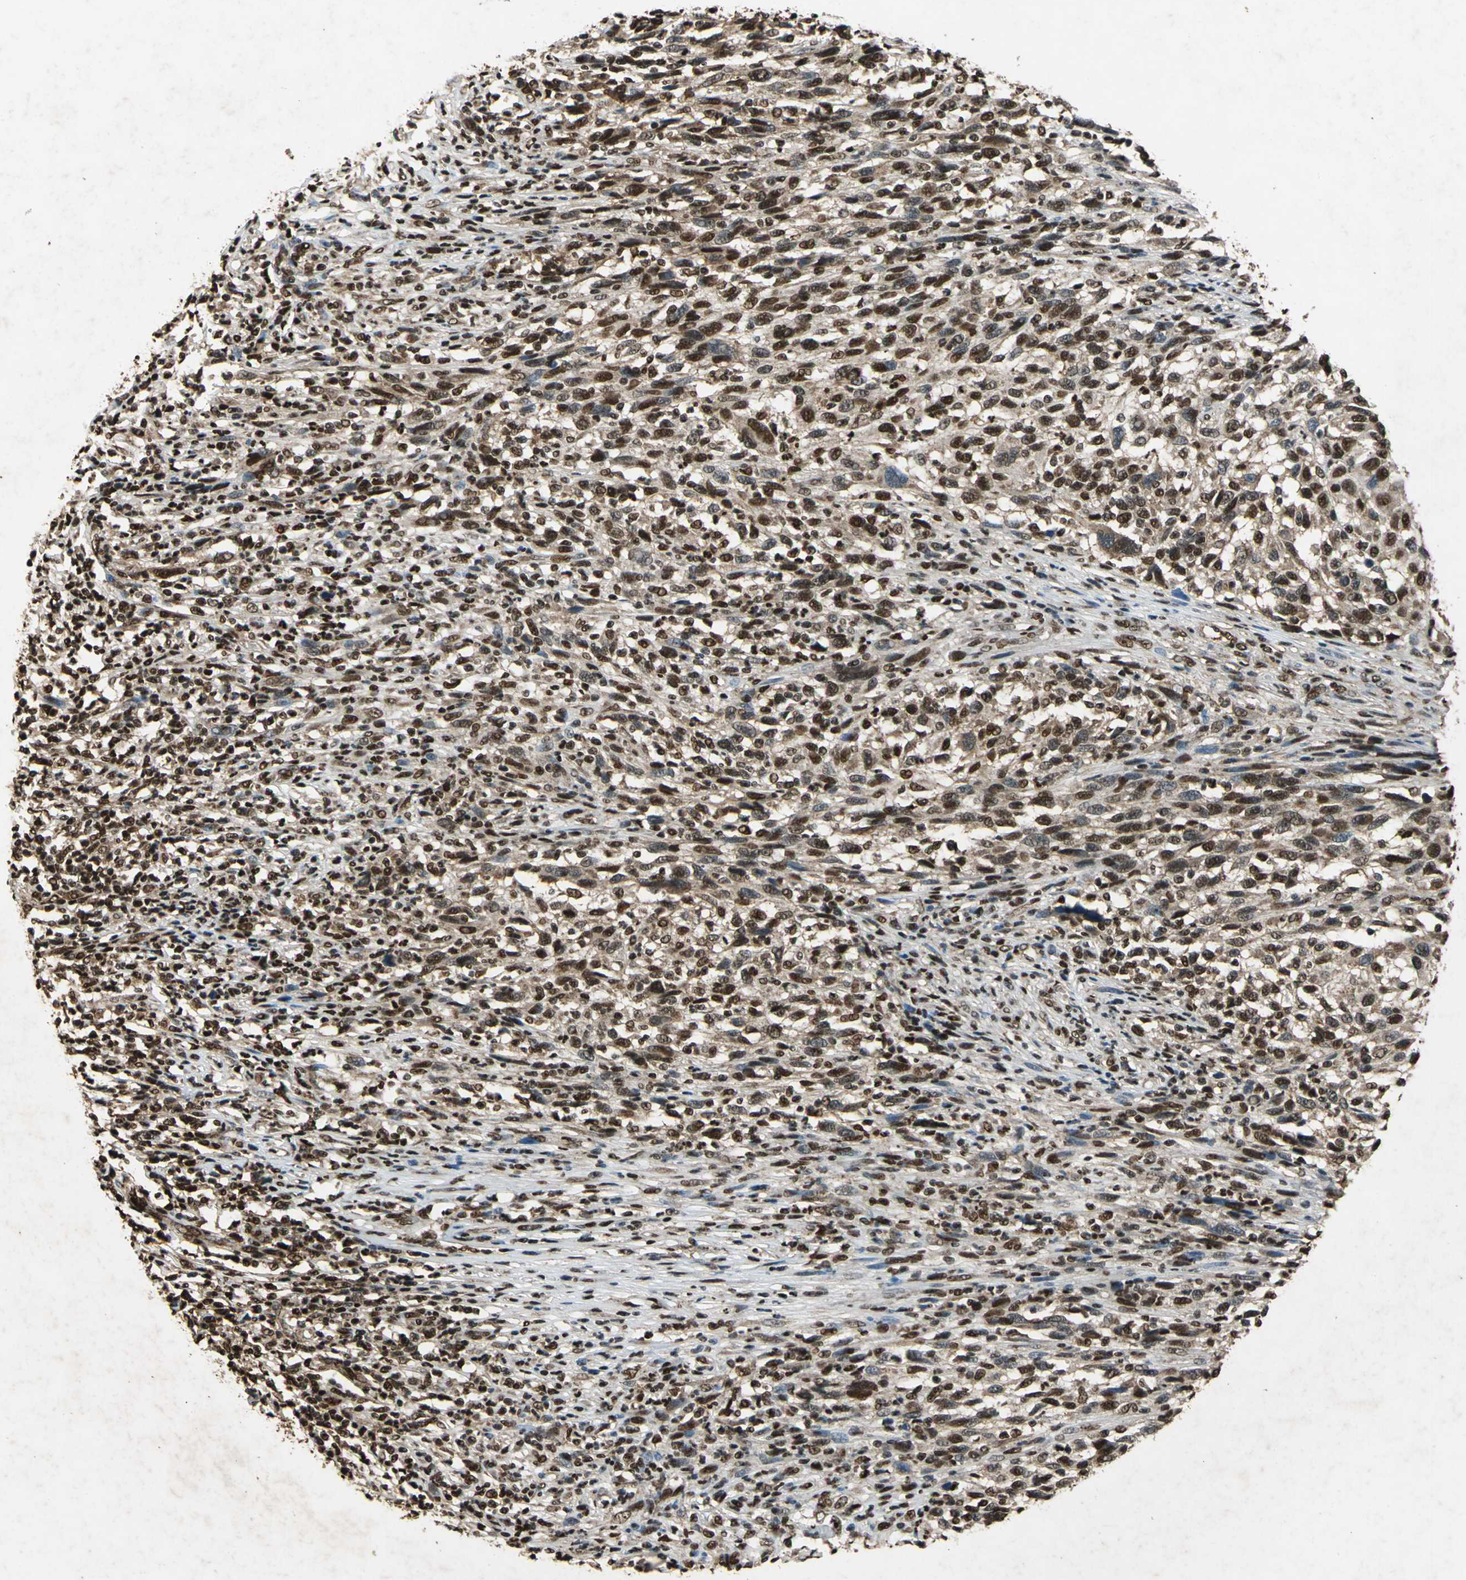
{"staining": {"intensity": "strong", "quantity": ">75%", "location": "cytoplasmic/membranous,nuclear"}, "tissue": "melanoma", "cell_type": "Tumor cells", "image_type": "cancer", "snomed": [{"axis": "morphology", "description": "Malignant melanoma, Metastatic site"}, {"axis": "topography", "description": "Lymph node"}], "caption": "Human malignant melanoma (metastatic site) stained with a protein marker shows strong staining in tumor cells.", "gene": "ANP32A", "patient": {"sex": "male", "age": 61}}